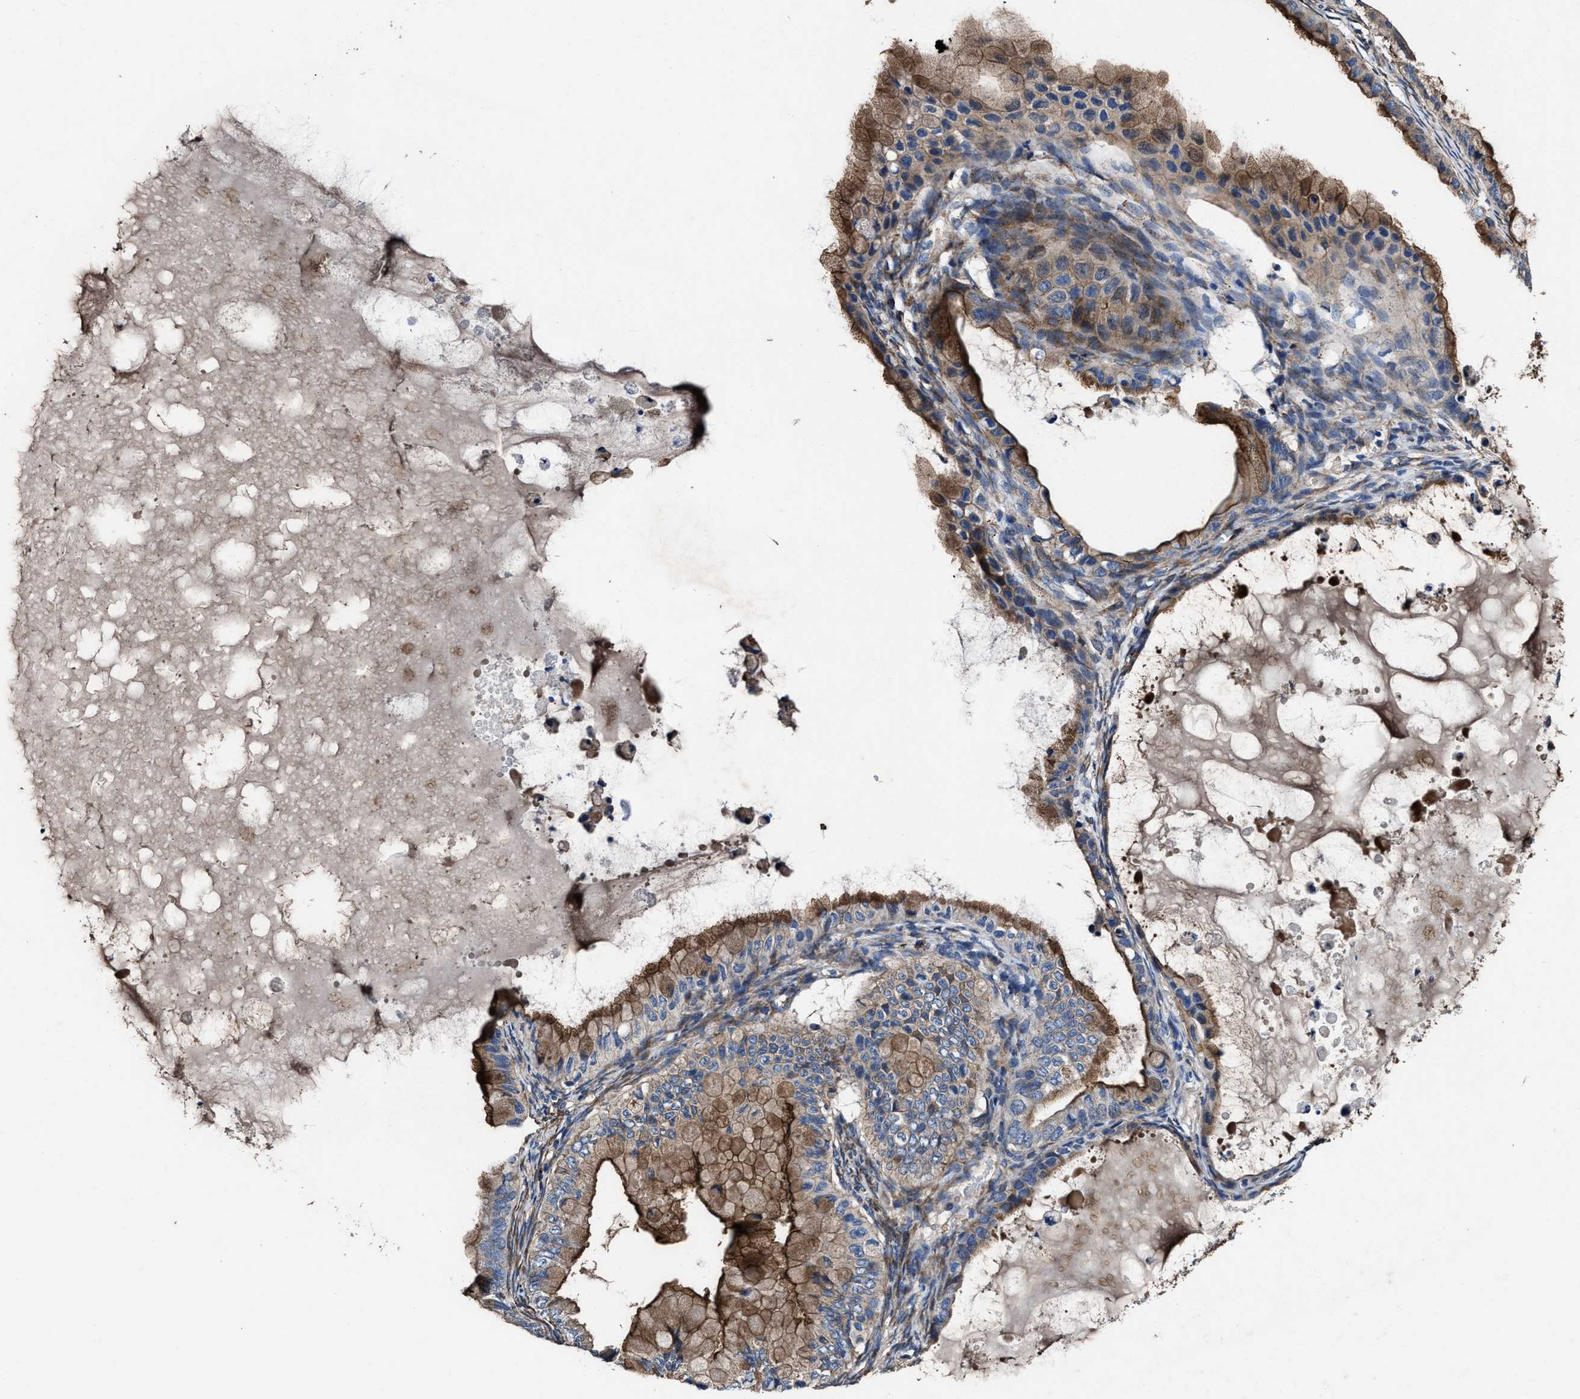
{"staining": {"intensity": "moderate", "quantity": ">75%", "location": "cytoplasmic/membranous"}, "tissue": "ovarian cancer", "cell_type": "Tumor cells", "image_type": "cancer", "snomed": [{"axis": "morphology", "description": "Cystadenocarcinoma, mucinous, NOS"}, {"axis": "topography", "description": "Ovary"}], "caption": "This image displays immunohistochemistry (IHC) staining of human ovarian mucinous cystadenocarcinoma, with medium moderate cytoplasmic/membranous expression in about >75% of tumor cells.", "gene": "IDNK", "patient": {"sex": "female", "age": 80}}